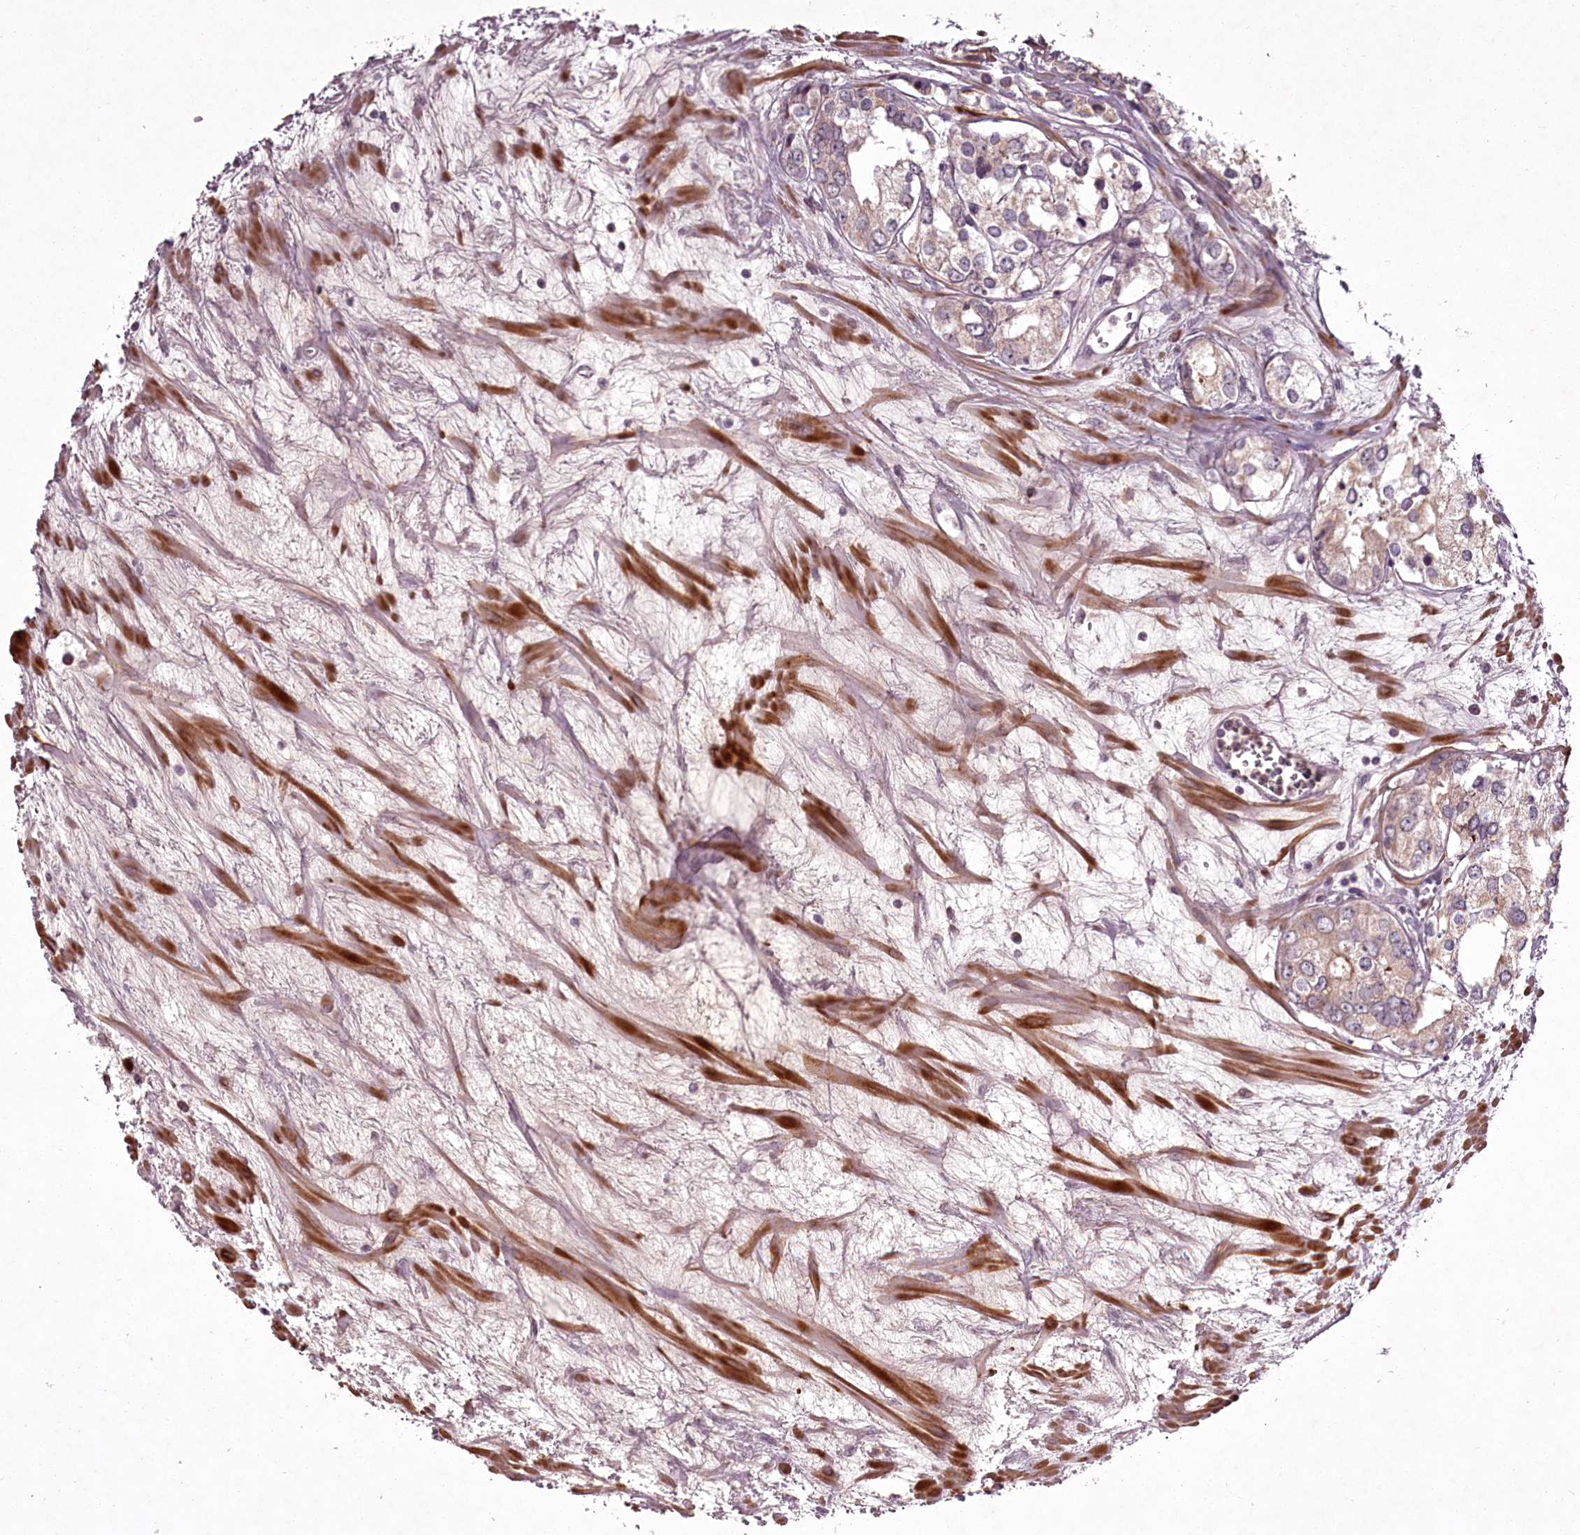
{"staining": {"intensity": "moderate", "quantity": "<25%", "location": "cytoplasmic/membranous"}, "tissue": "prostate cancer", "cell_type": "Tumor cells", "image_type": "cancer", "snomed": [{"axis": "morphology", "description": "Adenocarcinoma, High grade"}, {"axis": "topography", "description": "Prostate"}], "caption": "Tumor cells exhibit moderate cytoplasmic/membranous expression in about <25% of cells in prostate cancer (adenocarcinoma (high-grade)).", "gene": "RBMXL2", "patient": {"sex": "male", "age": 66}}